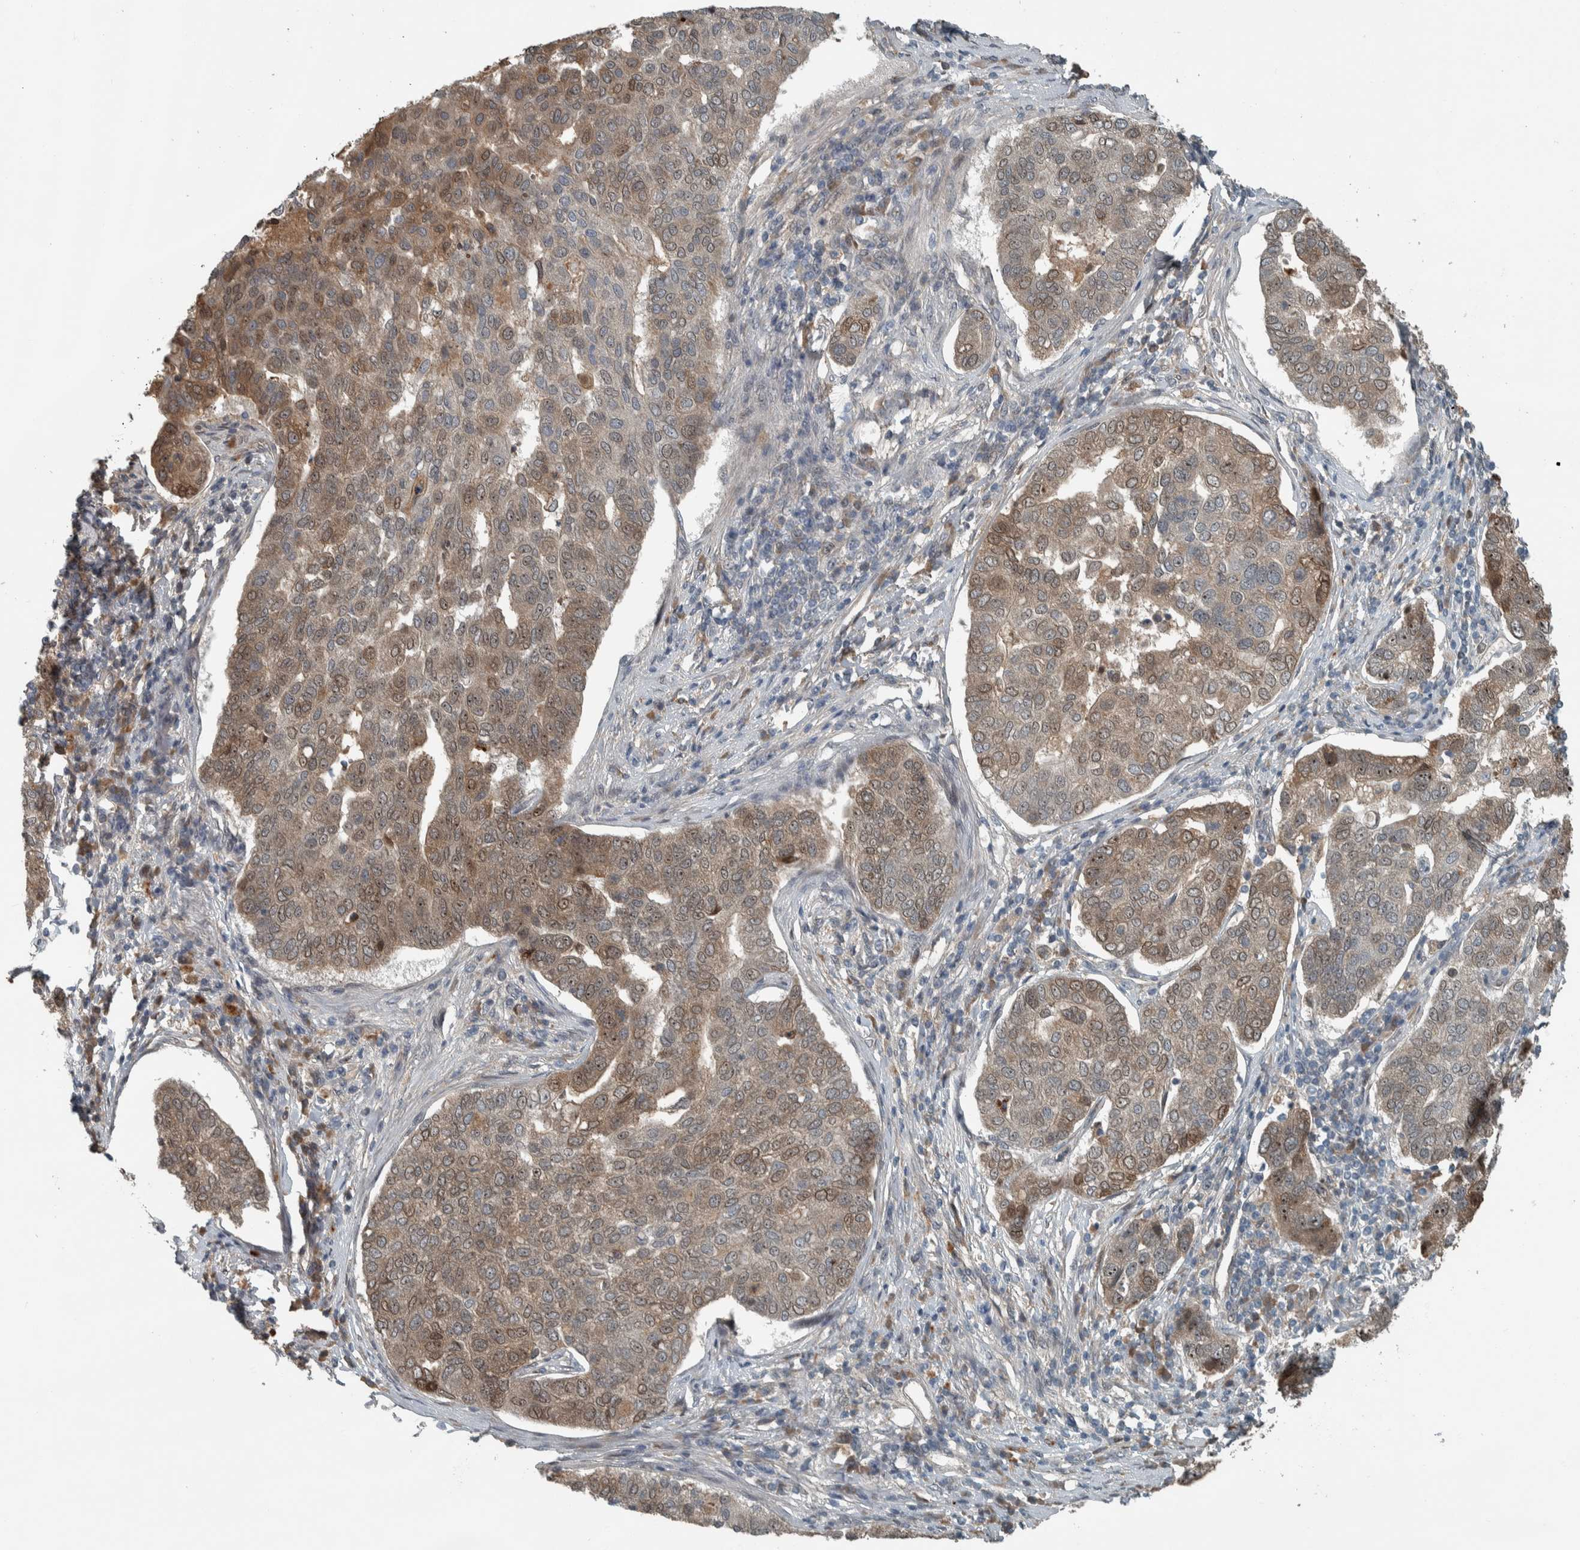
{"staining": {"intensity": "moderate", "quantity": ">75%", "location": "cytoplasmic/membranous,nuclear"}, "tissue": "pancreatic cancer", "cell_type": "Tumor cells", "image_type": "cancer", "snomed": [{"axis": "morphology", "description": "Adenocarcinoma, NOS"}, {"axis": "topography", "description": "Pancreas"}], "caption": "Pancreatic cancer stained with immunohistochemistry (IHC) shows moderate cytoplasmic/membranous and nuclear staining in approximately >75% of tumor cells. Ihc stains the protein of interest in brown and the nuclei are stained blue.", "gene": "XPO5", "patient": {"sex": "female", "age": 61}}